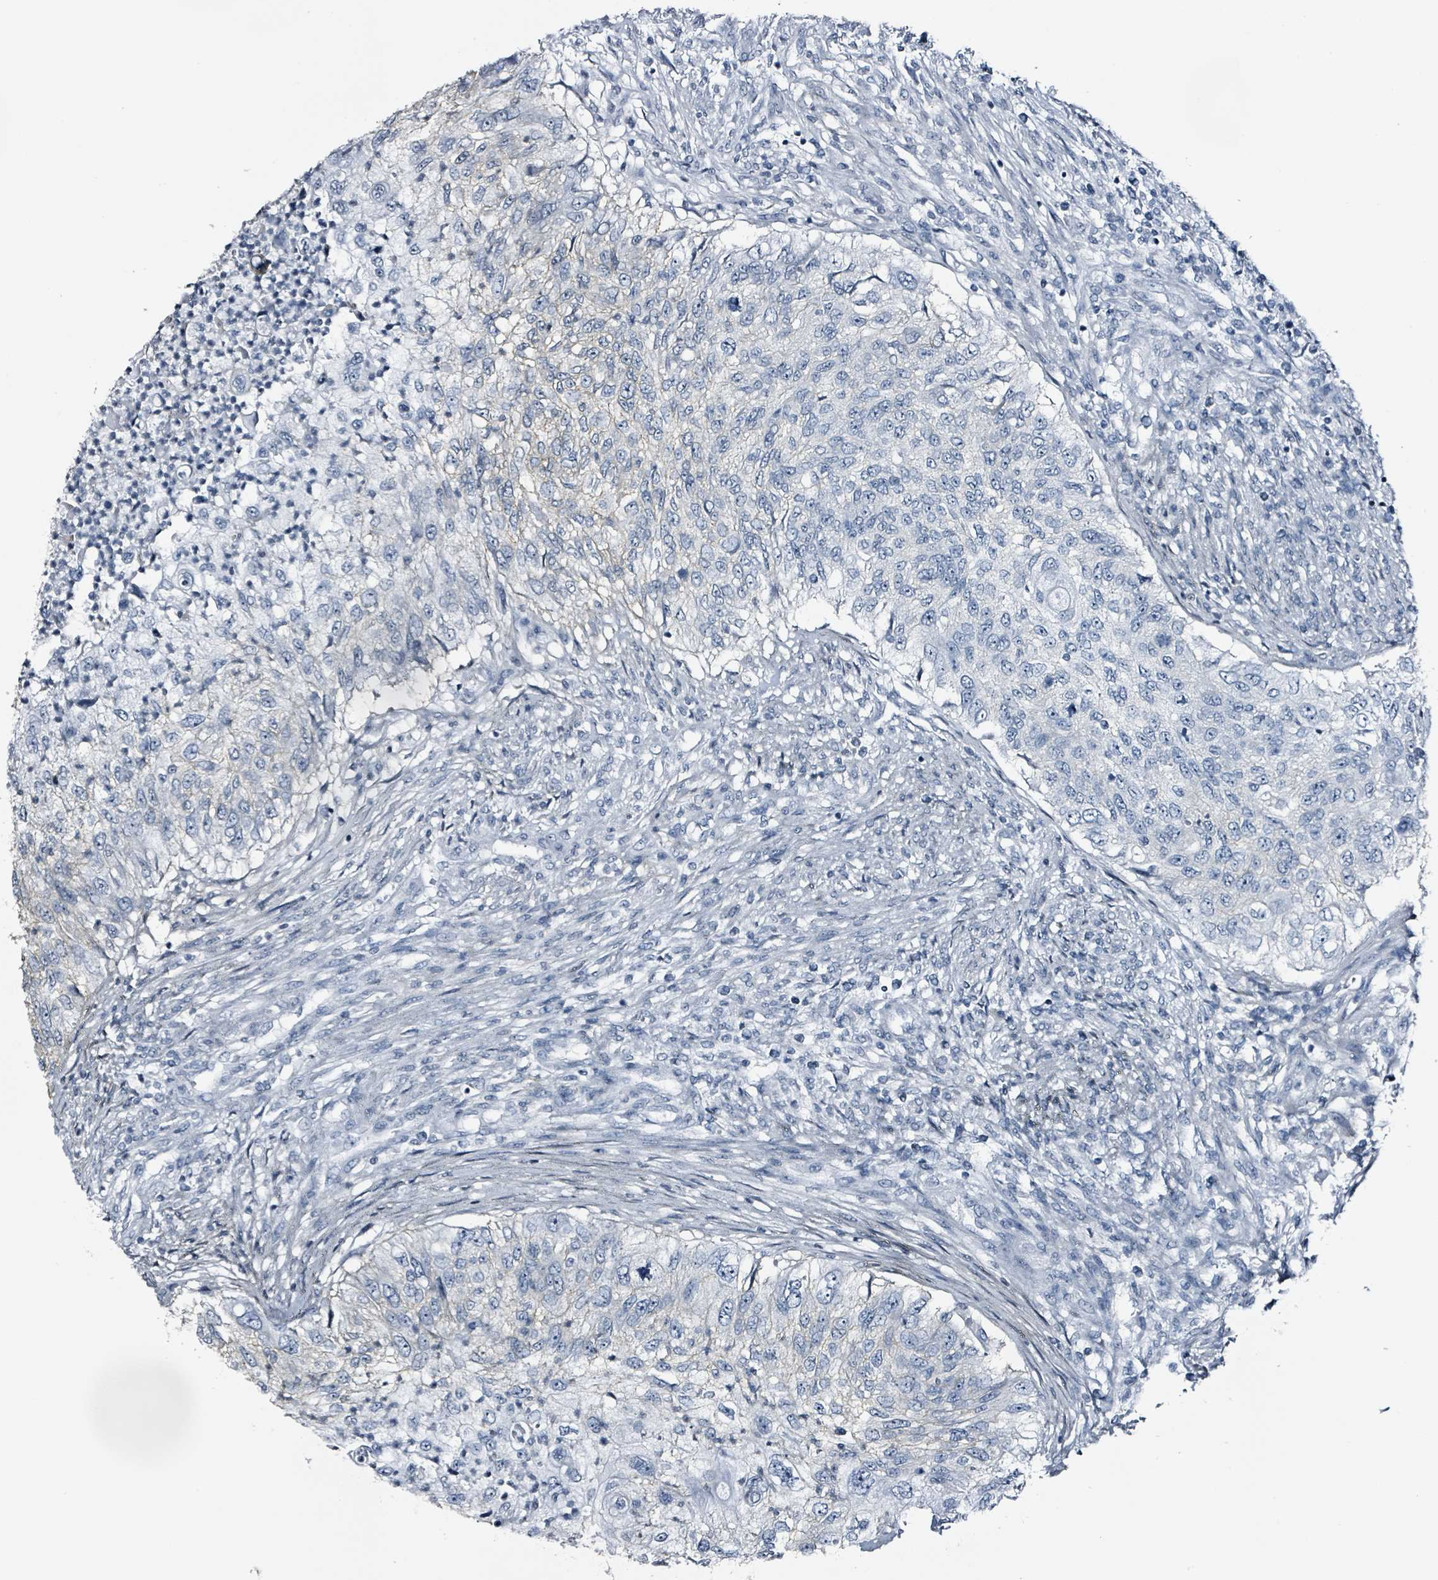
{"staining": {"intensity": "negative", "quantity": "none", "location": "none"}, "tissue": "urothelial cancer", "cell_type": "Tumor cells", "image_type": "cancer", "snomed": [{"axis": "morphology", "description": "Urothelial carcinoma, High grade"}, {"axis": "topography", "description": "Urinary bladder"}], "caption": "A histopathology image of human urothelial cancer is negative for staining in tumor cells. (Brightfield microscopy of DAB immunohistochemistry (IHC) at high magnification).", "gene": "CA9", "patient": {"sex": "female", "age": 60}}